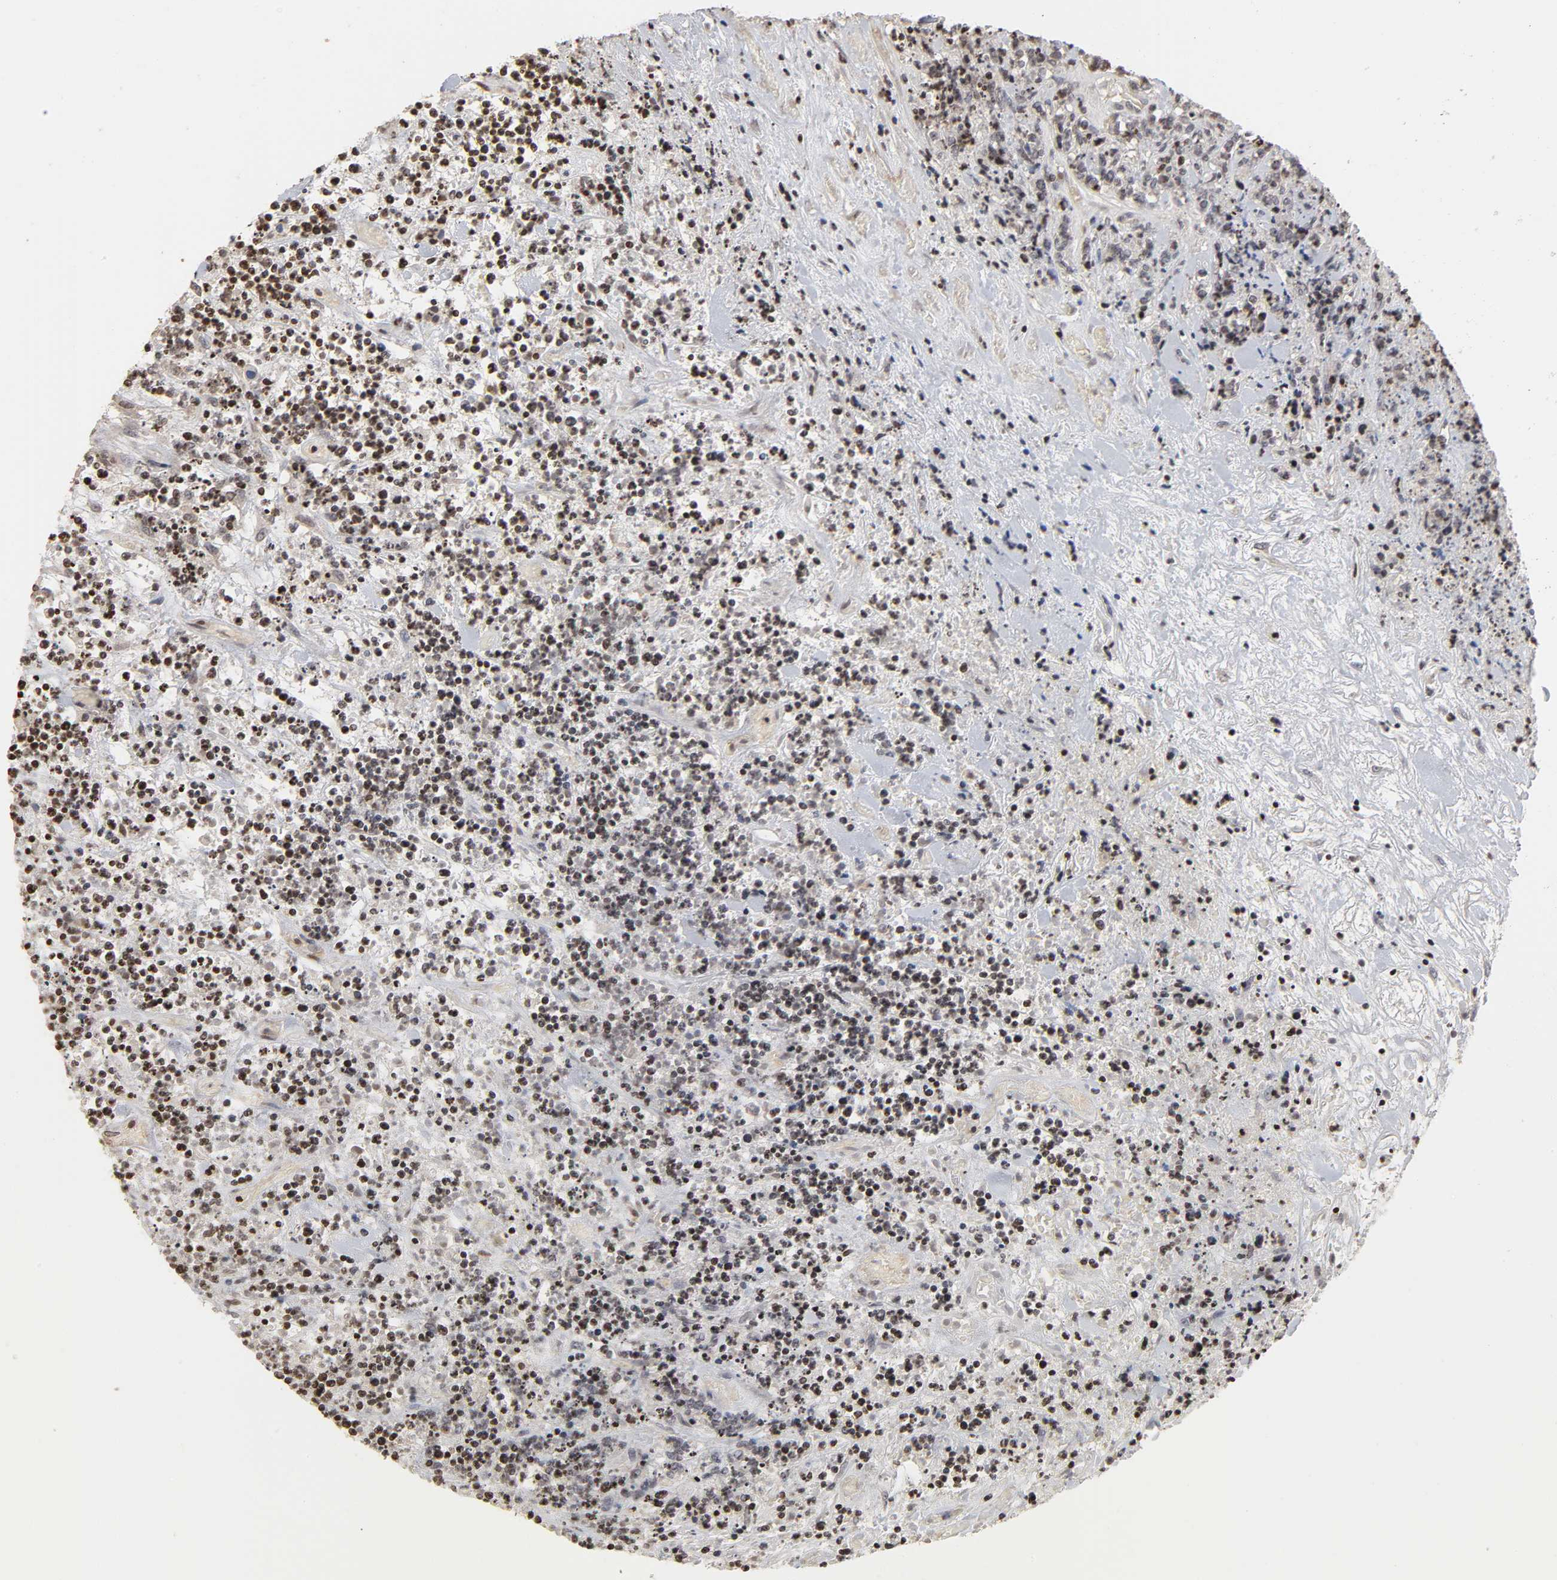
{"staining": {"intensity": "weak", "quantity": "<25%", "location": "nuclear"}, "tissue": "lymphoma", "cell_type": "Tumor cells", "image_type": "cancer", "snomed": [{"axis": "morphology", "description": "Malignant lymphoma, non-Hodgkin's type, High grade"}, {"axis": "topography", "description": "Soft tissue"}], "caption": "There is no significant expression in tumor cells of lymphoma.", "gene": "ZNF473", "patient": {"sex": "male", "age": 18}}